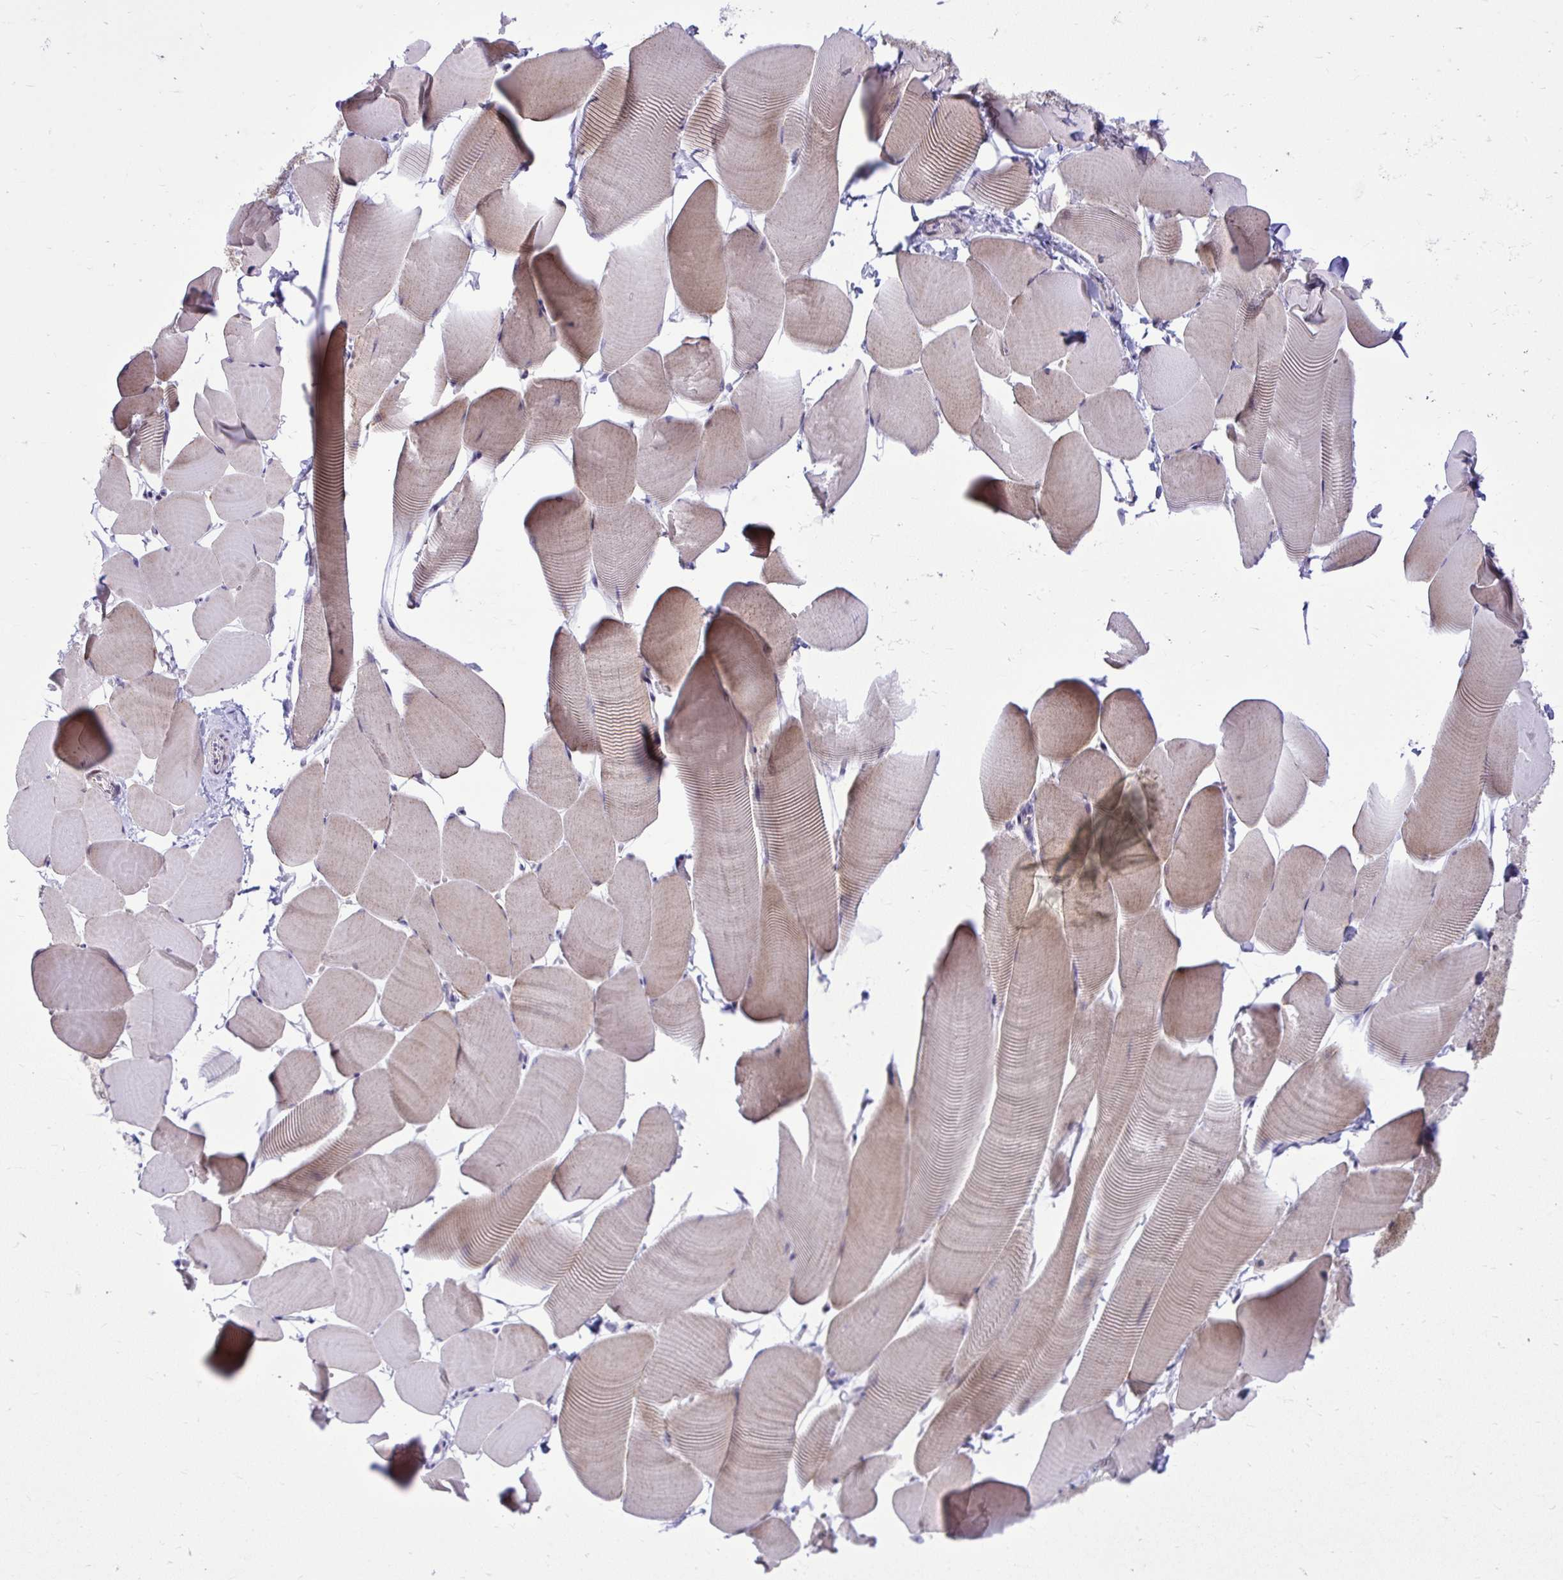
{"staining": {"intensity": "weak", "quantity": "25%-75%", "location": "cytoplasmic/membranous"}, "tissue": "skeletal muscle", "cell_type": "Myocytes", "image_type": "normal", "snomed": [{"axis": "morphology", "description": "Normal tissue, NOS"}, {"axis": "topography", "description": "Skeletal muscle"}], "caption": "Immunohistochemical staining of benign skeletal muscle demonstrates 25%-75% levels of weak cytoplasmic/membranous protein expression in approximately 25%-75% of myocytes. Using DAB (3,3'-diaminobenzidine) (brown) and hematoxylin (blue) stains, captured at high magnification using brightfield microscopy.", "gene": "GPRIN3", "patient": {"sex": "male", "age": 25}}